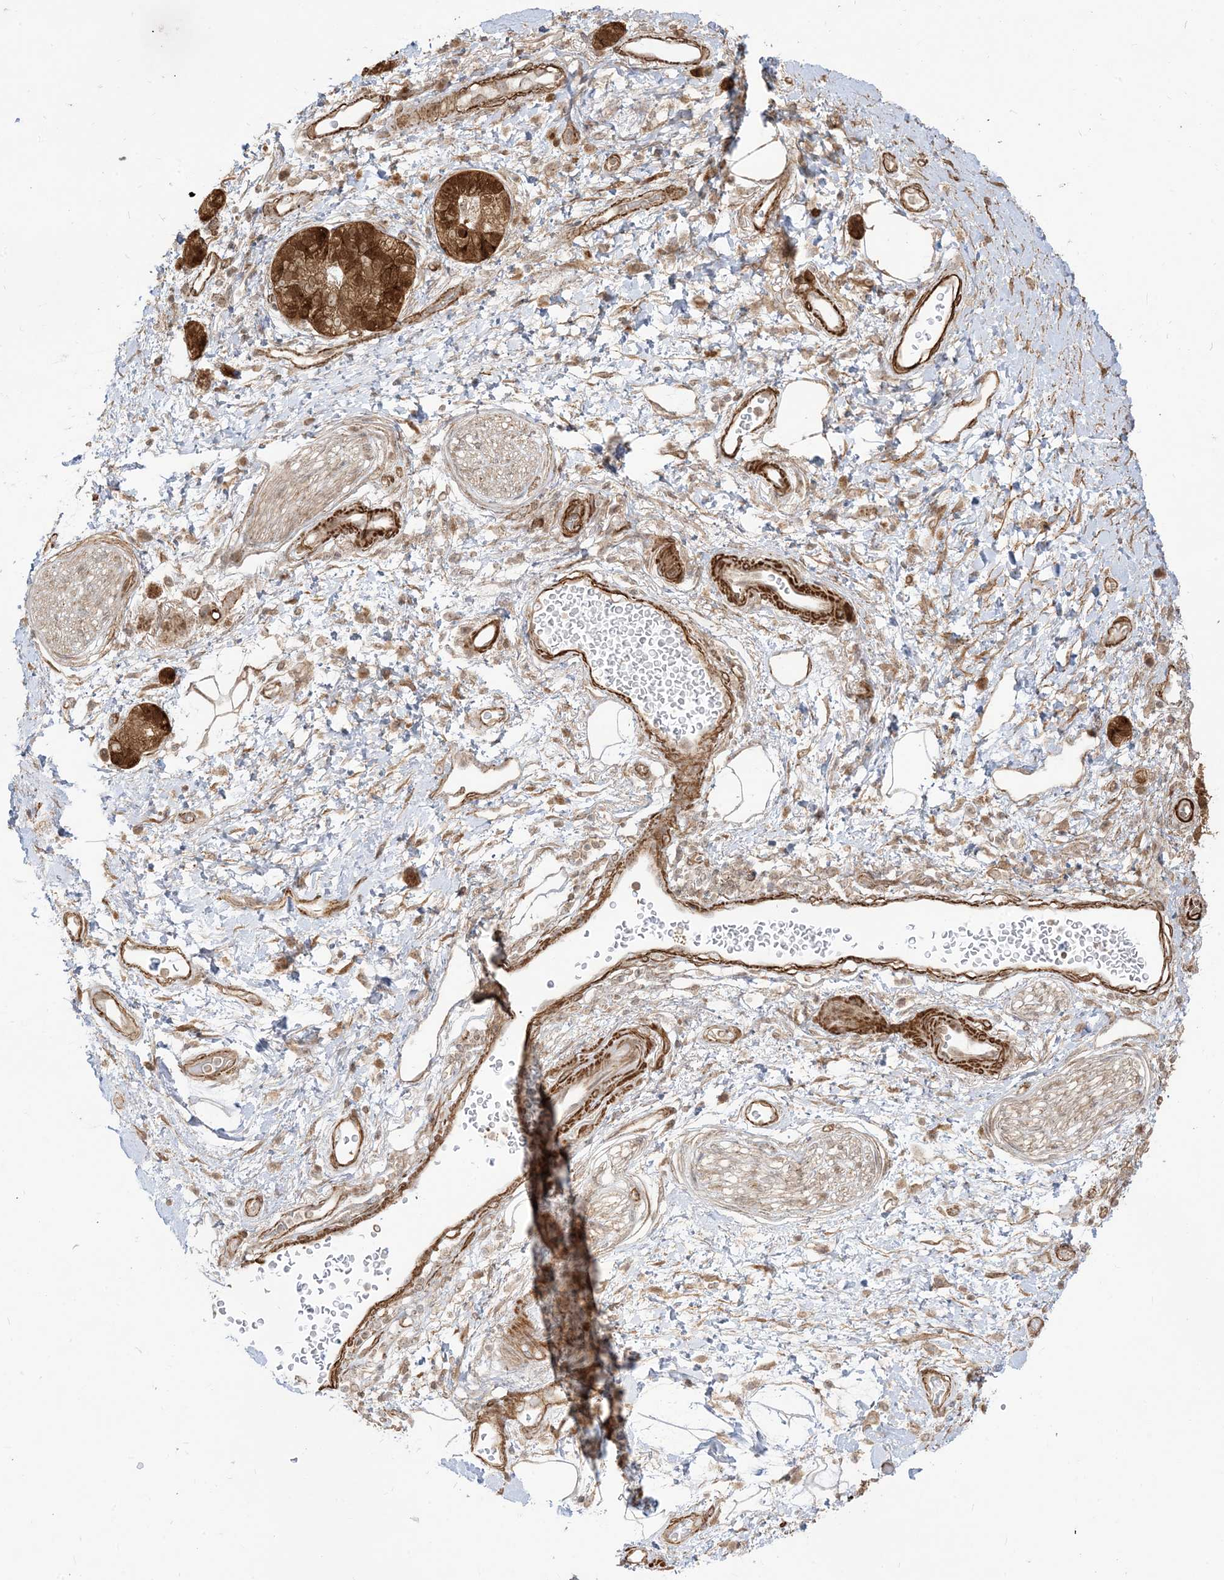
{"staining": {"intensity": "moderate", "quantity": "25%-75%", "location": "cytoplasmic/membranous"}, "tissue": "adipose tissue", "cell_type": "Adipocytes", "image_type": "normal", "snomed": [{"axis": "morphology", "description": "Normal tissue, NOS"}, {"axis": "morphology", "description": "Adenocarcinoma, NOS"}, {"axis": "topography", "description": "Duodenum"}, {"axis": "topography", "description": "Peripheral nerve tissue"}], "caption": "Adipocytes display medium levels of moderate cytoplasmic/membranous expression in about 25%-75% of cells in unremarkable human adipose tissue.", "gene": "TBCC", "patient": {"sex": "female", "age": 60}}